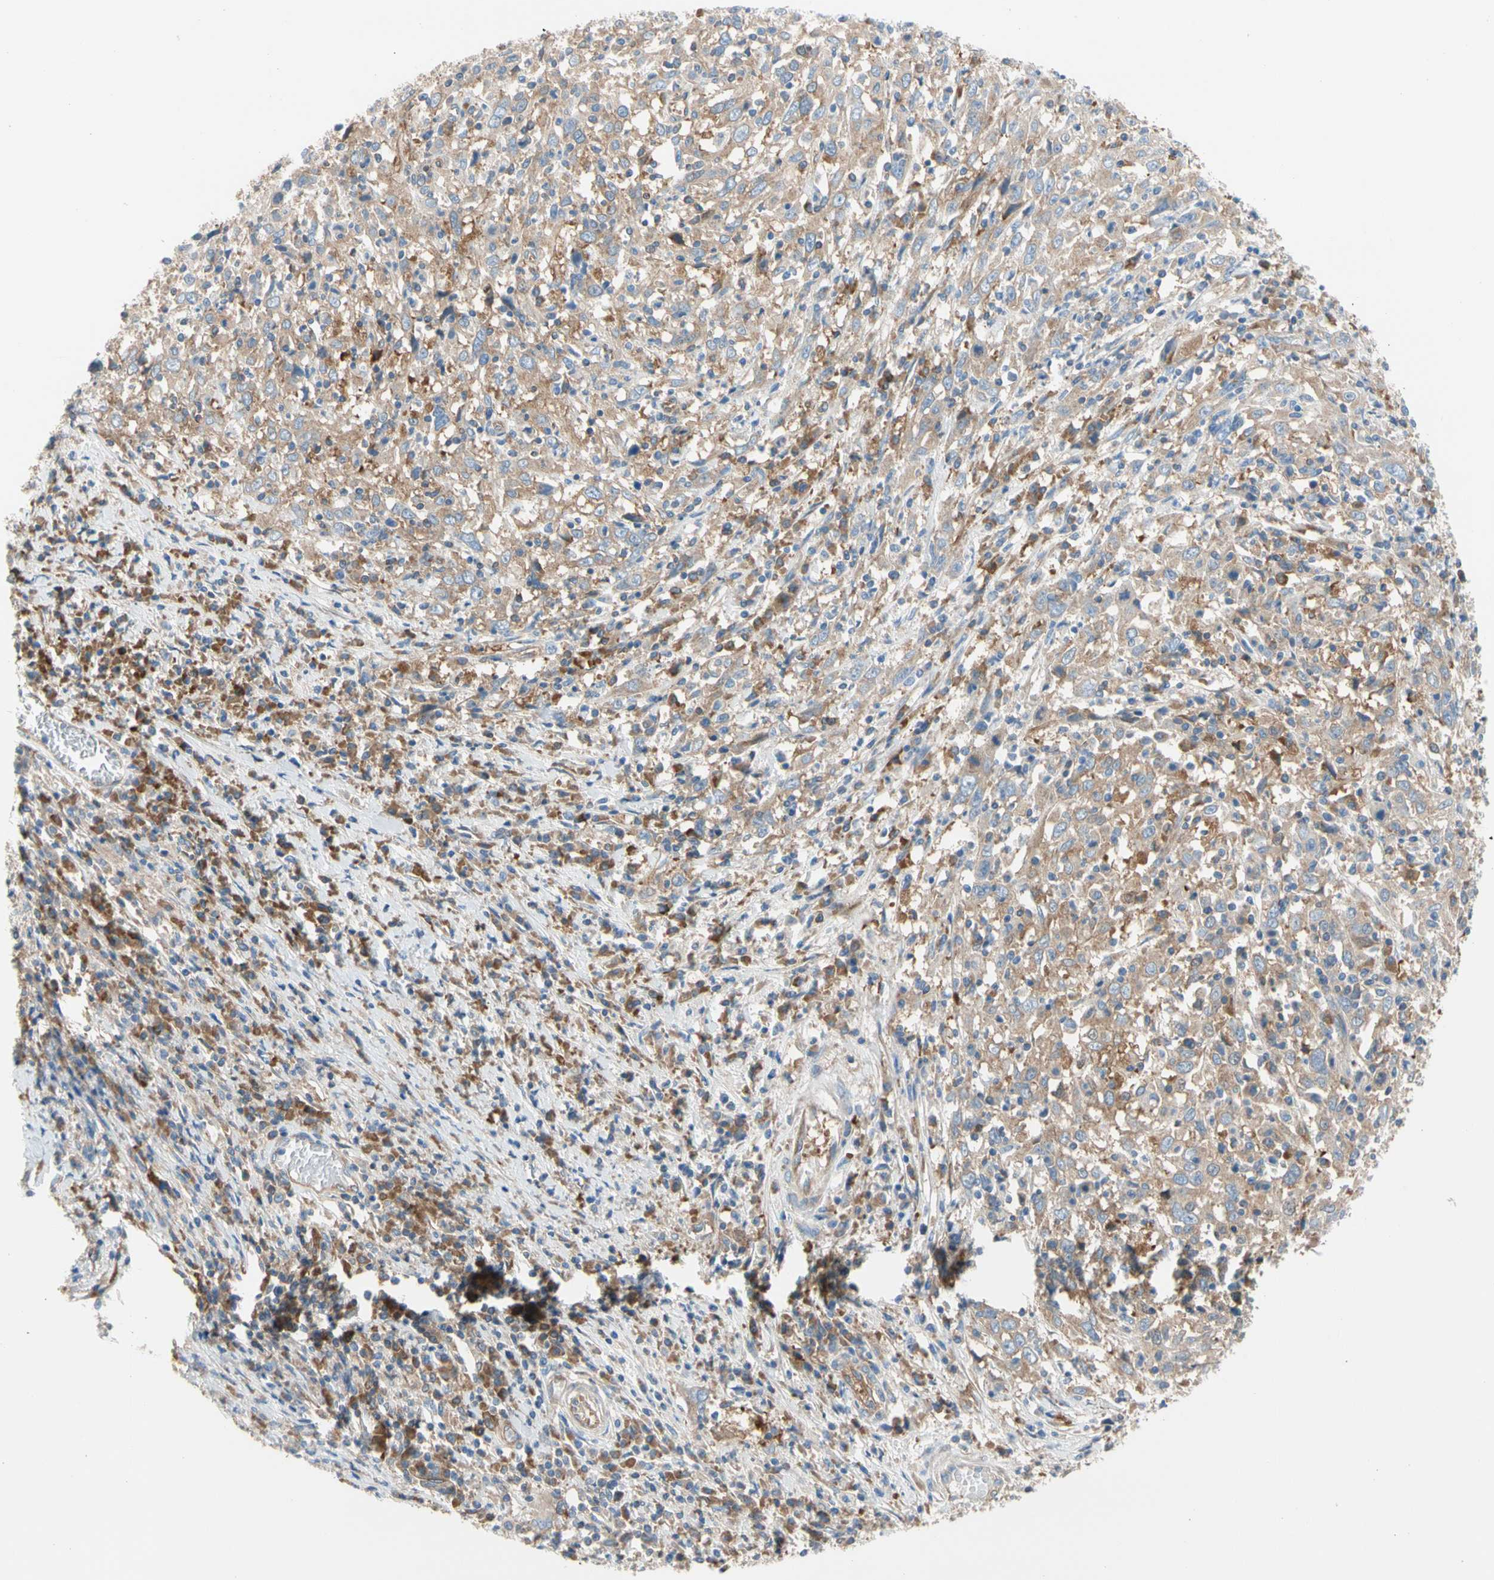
{"staining": {"intensity": "moderate", "quantity": ">75%", "location": "cytoplasmic/membranous"}, "tissue": "cervical cancer", "cell_type": "Tumor cells", "image_type": "cancer", "snomed": [{"axis": "morphology", "description": "Squamous cell carcinoma, NOS"}, {"axis": "topography", "description": "Cervix"}], "caption": "Immunohistochemical staining of human cervical squamous cell carcinoma exhibits medium levels of moderate cytoplasmic/membranous staining in approximately >75% of tumor cells.", "gene": "GPHN", "patient": {"sex": "female", "age": 46}}